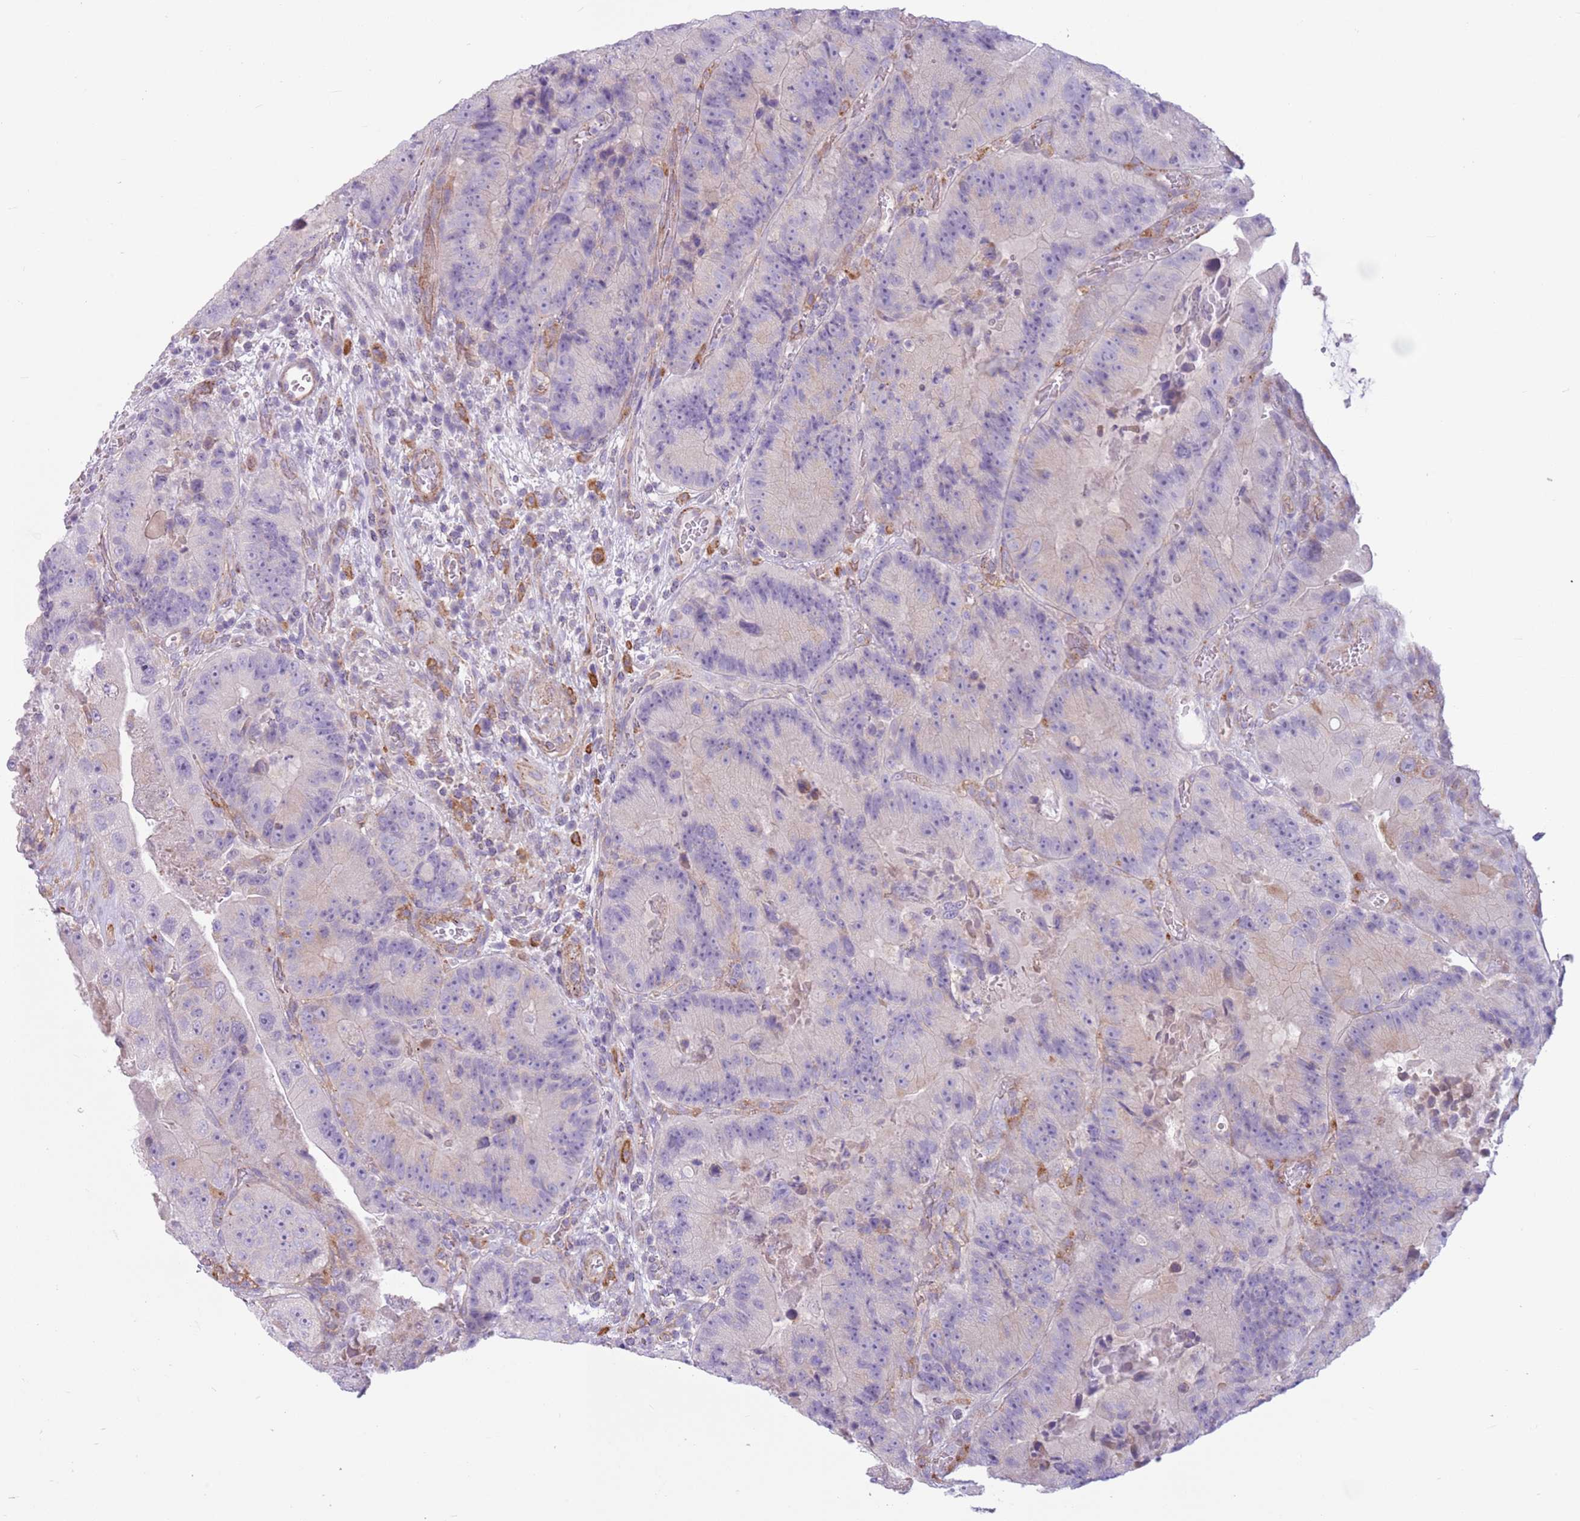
{"staining": {"intensity": "moderate", "quantity": "<25%", "location": "cytoplasmic/membranous"}, "tissue": "colorectal cancer", "cell_type": "Tumor cells", "image_type": "cancer", "snomed": [{"axis": "morphology", "description": "Adenocarcinoma, NOS"}, {"axis": "topography", "description": "Colon"}], "caption": "Moderate cytoplasmic/membranous positivity is identified in about <25% of tumor cells in colorectal adenocarcinoma.", "gene": "SNX6", "patient": {"sex": "female", "age": 86}}